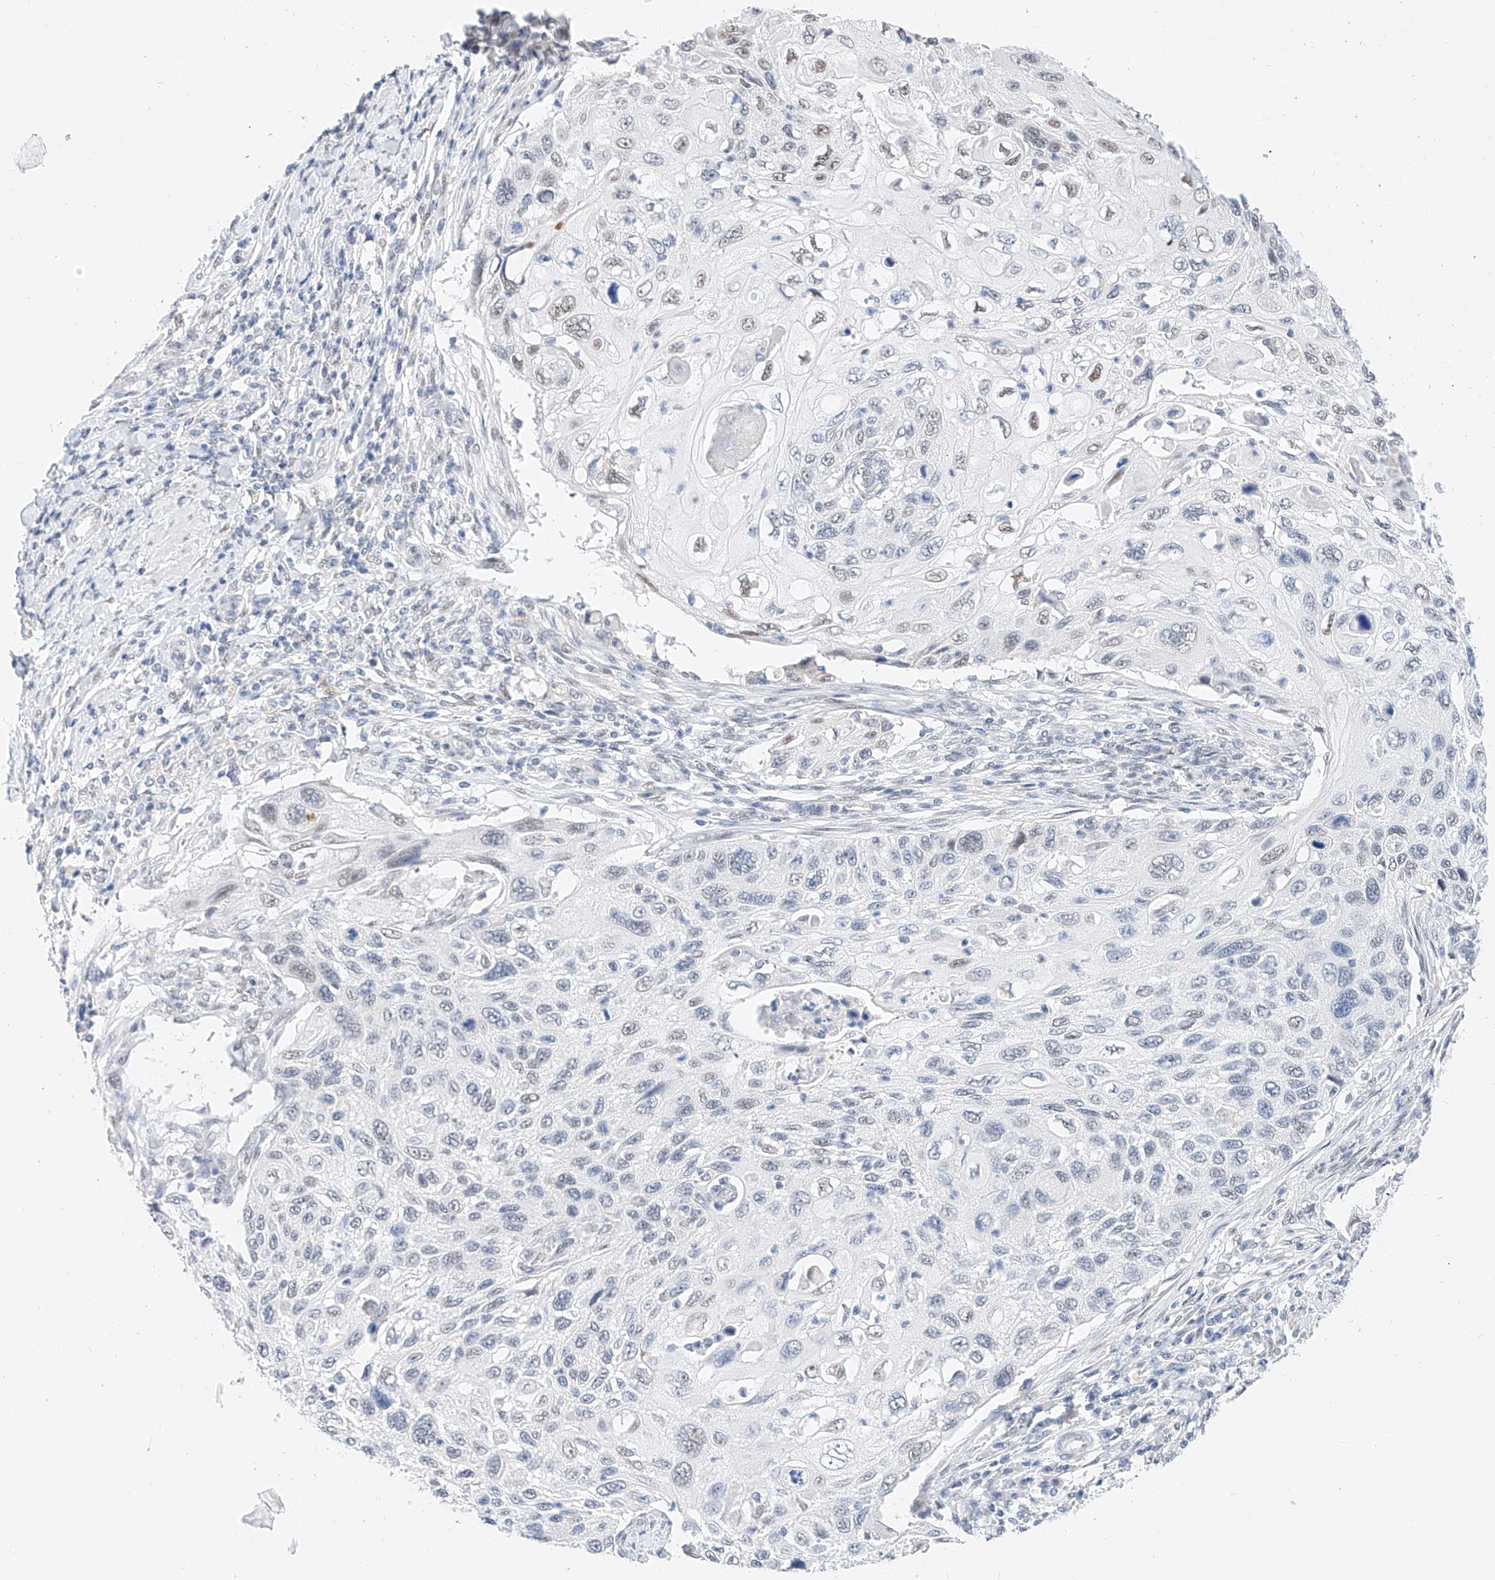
{"staining": {"intensity": "negative", "quantity": "none", "location": "none"}, "tissue": "cervical cancer", "cell_type": "Tumor cells", "image_type": "cancer", "snomed": [{"axis": "morphology", "description": "Squamous cell carcinoma, NOS"}, {"axis": "topography", "description": "Cervix"}], "caption": "Immunohistochemical staining of cervical cancer displays no significant expression in tumor cells.", "gene": "KCNJ1", "patient": {"sex": "female", "age": 70}}